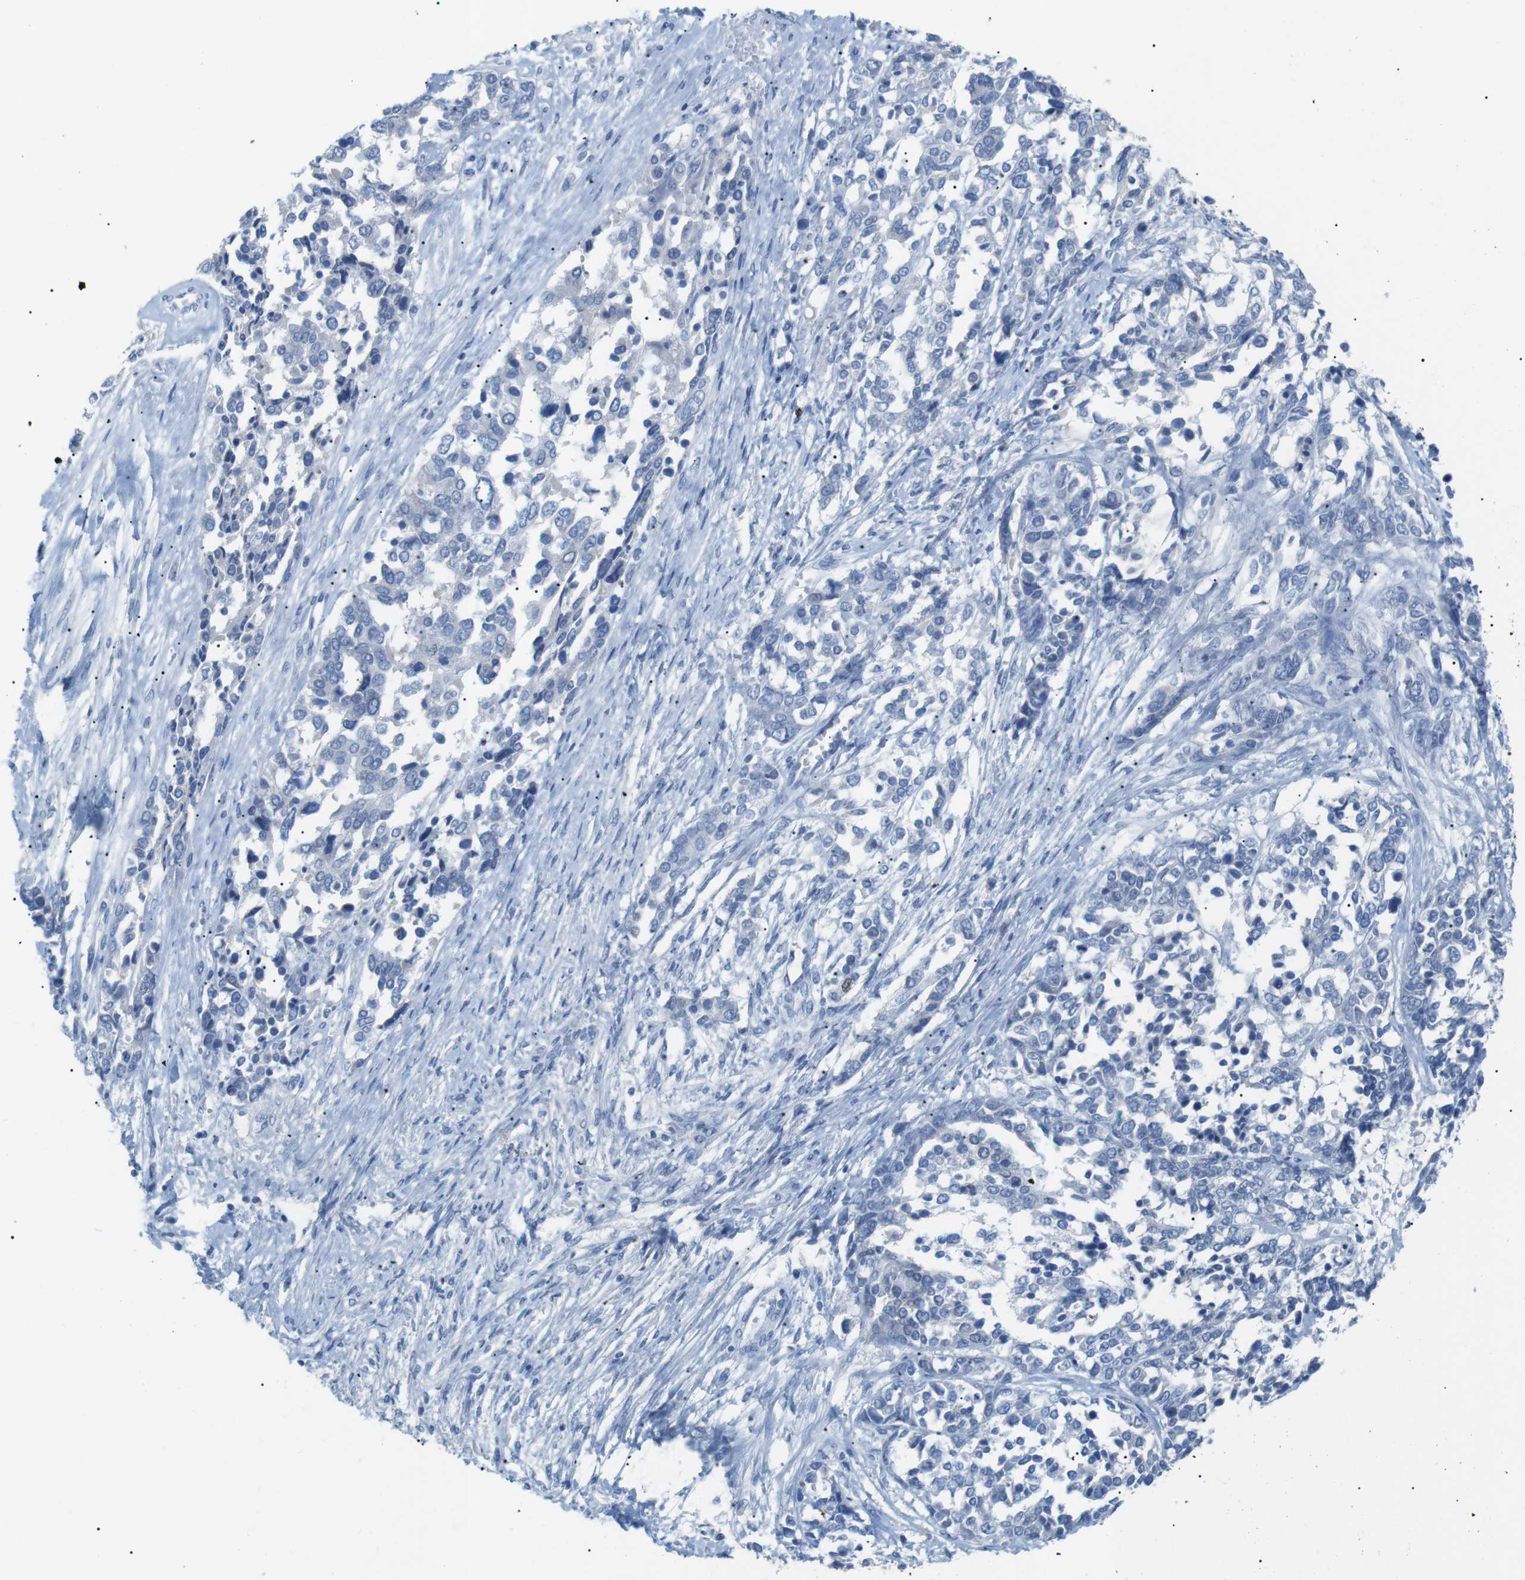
{"staining": {"intensity": "negative", "quantity": "none", "location": "none"}, "tissue": "ovarian cancer", "cell_type": "Tumor cells", "image_type": "cancer", "snomed": [{"axis": "morphology", "description": "Cystadenocarcinoma, serous, NOS"}, {"axis": "topography", "description": "Ovary"}], "caption": "An immunohistochemistry (IHC) micrograph of serous cystadenocarcinoma (ovarian) is shown. There is no staining in tumor cells of serous cystadenocarcinoma (ovarian).", "gene": "SALL4", "patient": {"sex": "female", "age": 44}}